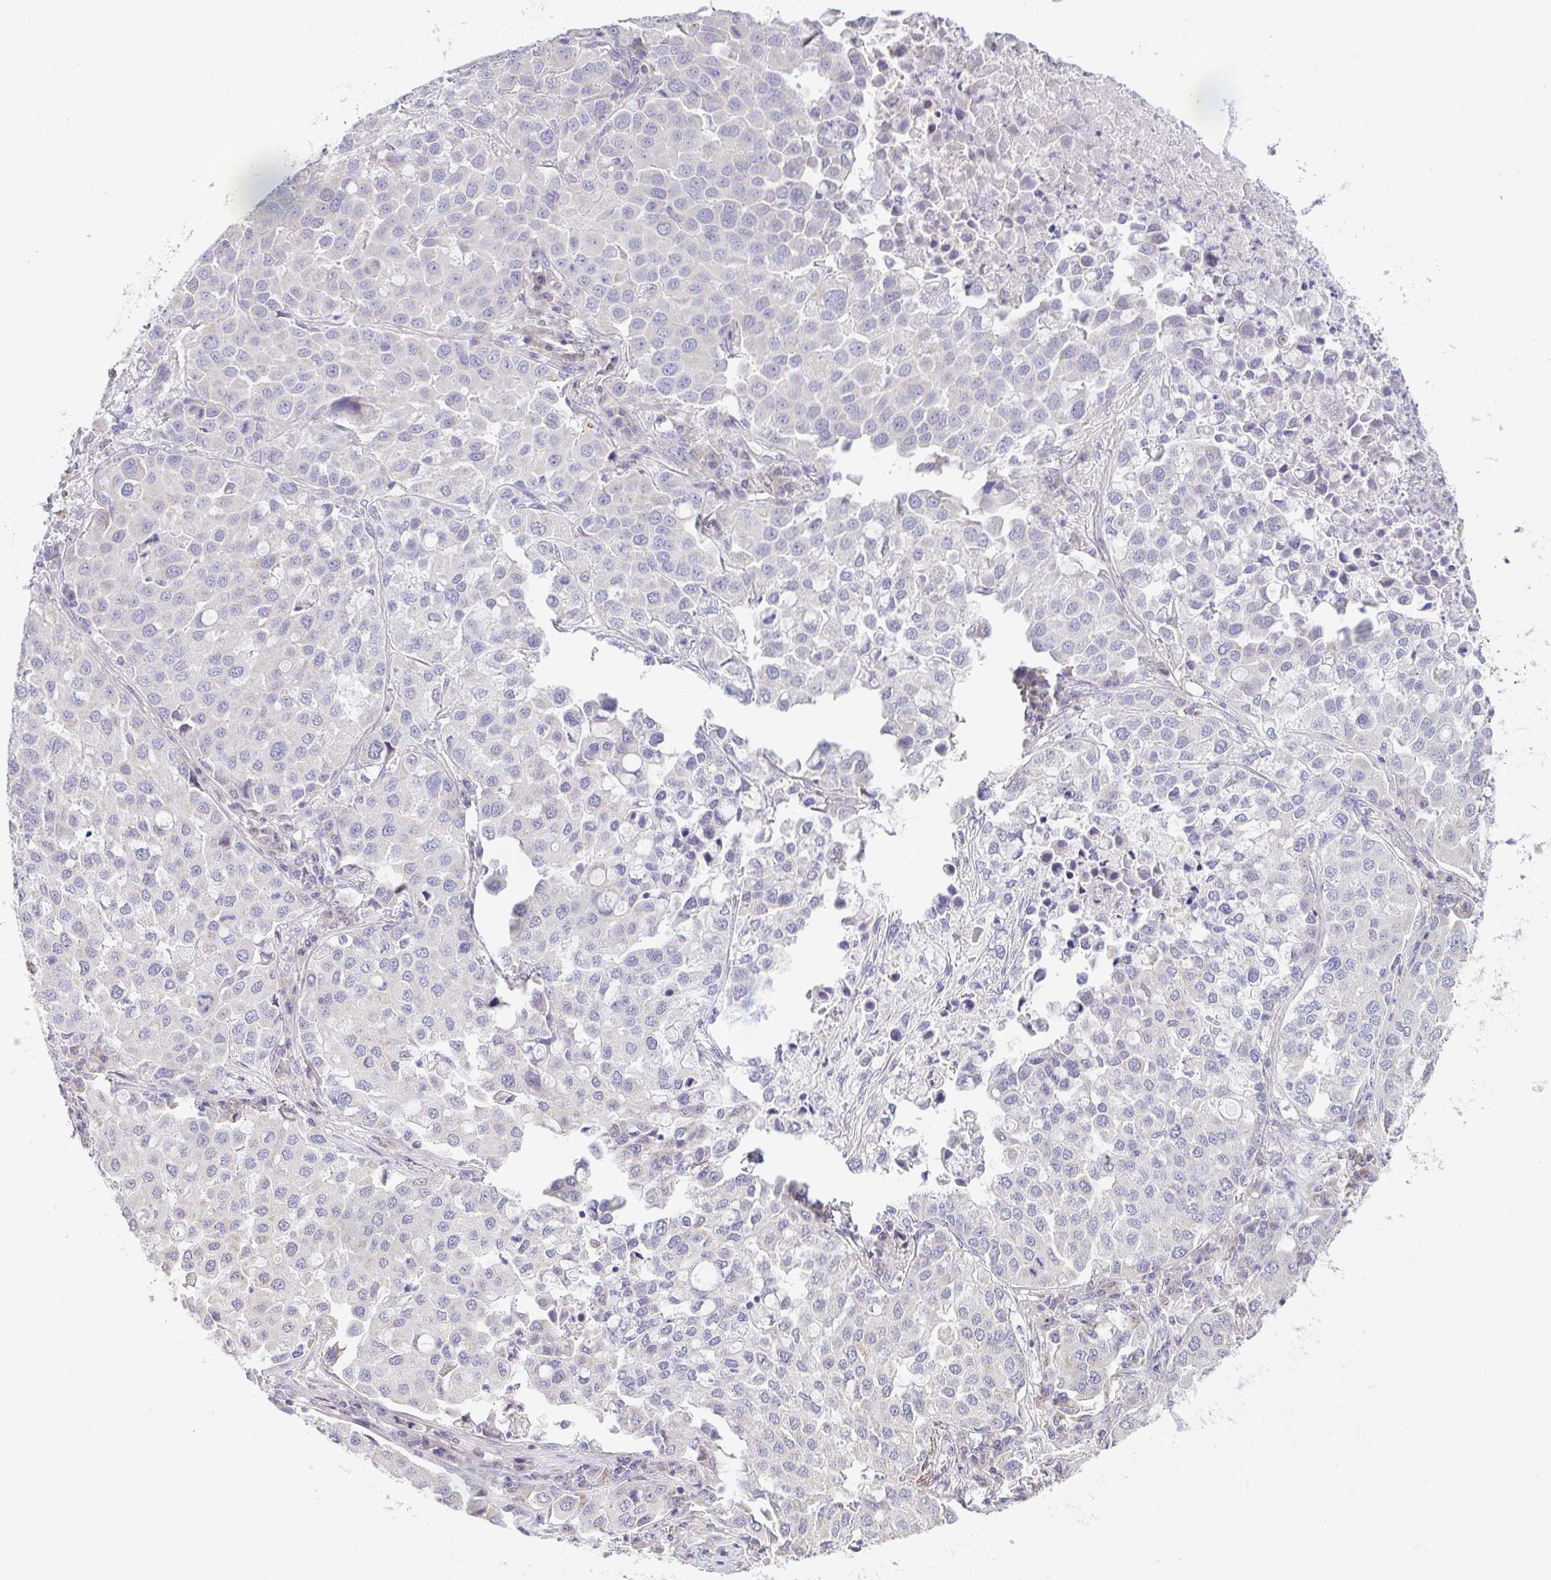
{"staining": {"intensity": "negative", "quantity": "none", "location": "none"}, "tissue": "lung cancer", "cell_type": "Tumor cells", "image_type": "cancer", "snomed": [{"axis": "morphology", "description": "Adenocarcinoma, NOS"}, {"axis": "morphology", "description": "Adenocarcinoma, metastatic, NOS"}, {"axis": "topography", "description": "Lymph node"}, {"axis": "topography", "description": "Lung"}], "caption": "High magnification brightfield microscopy of metastatic adenocarcinoma (lung) stained with DAB (3,3'-diaminobenzidine) (brown) and counterstained with hematoxylin (blue): tumor cells show no significant staining. Brightfield microscopy of immunohistochemistry stained with DAB (3,3'-diaminobenzidine) (brown) and hematoxylin (blue), captured at high magnification.", "gene": "CACNA1S", "patient": {"sex": "female", "age": 65}}